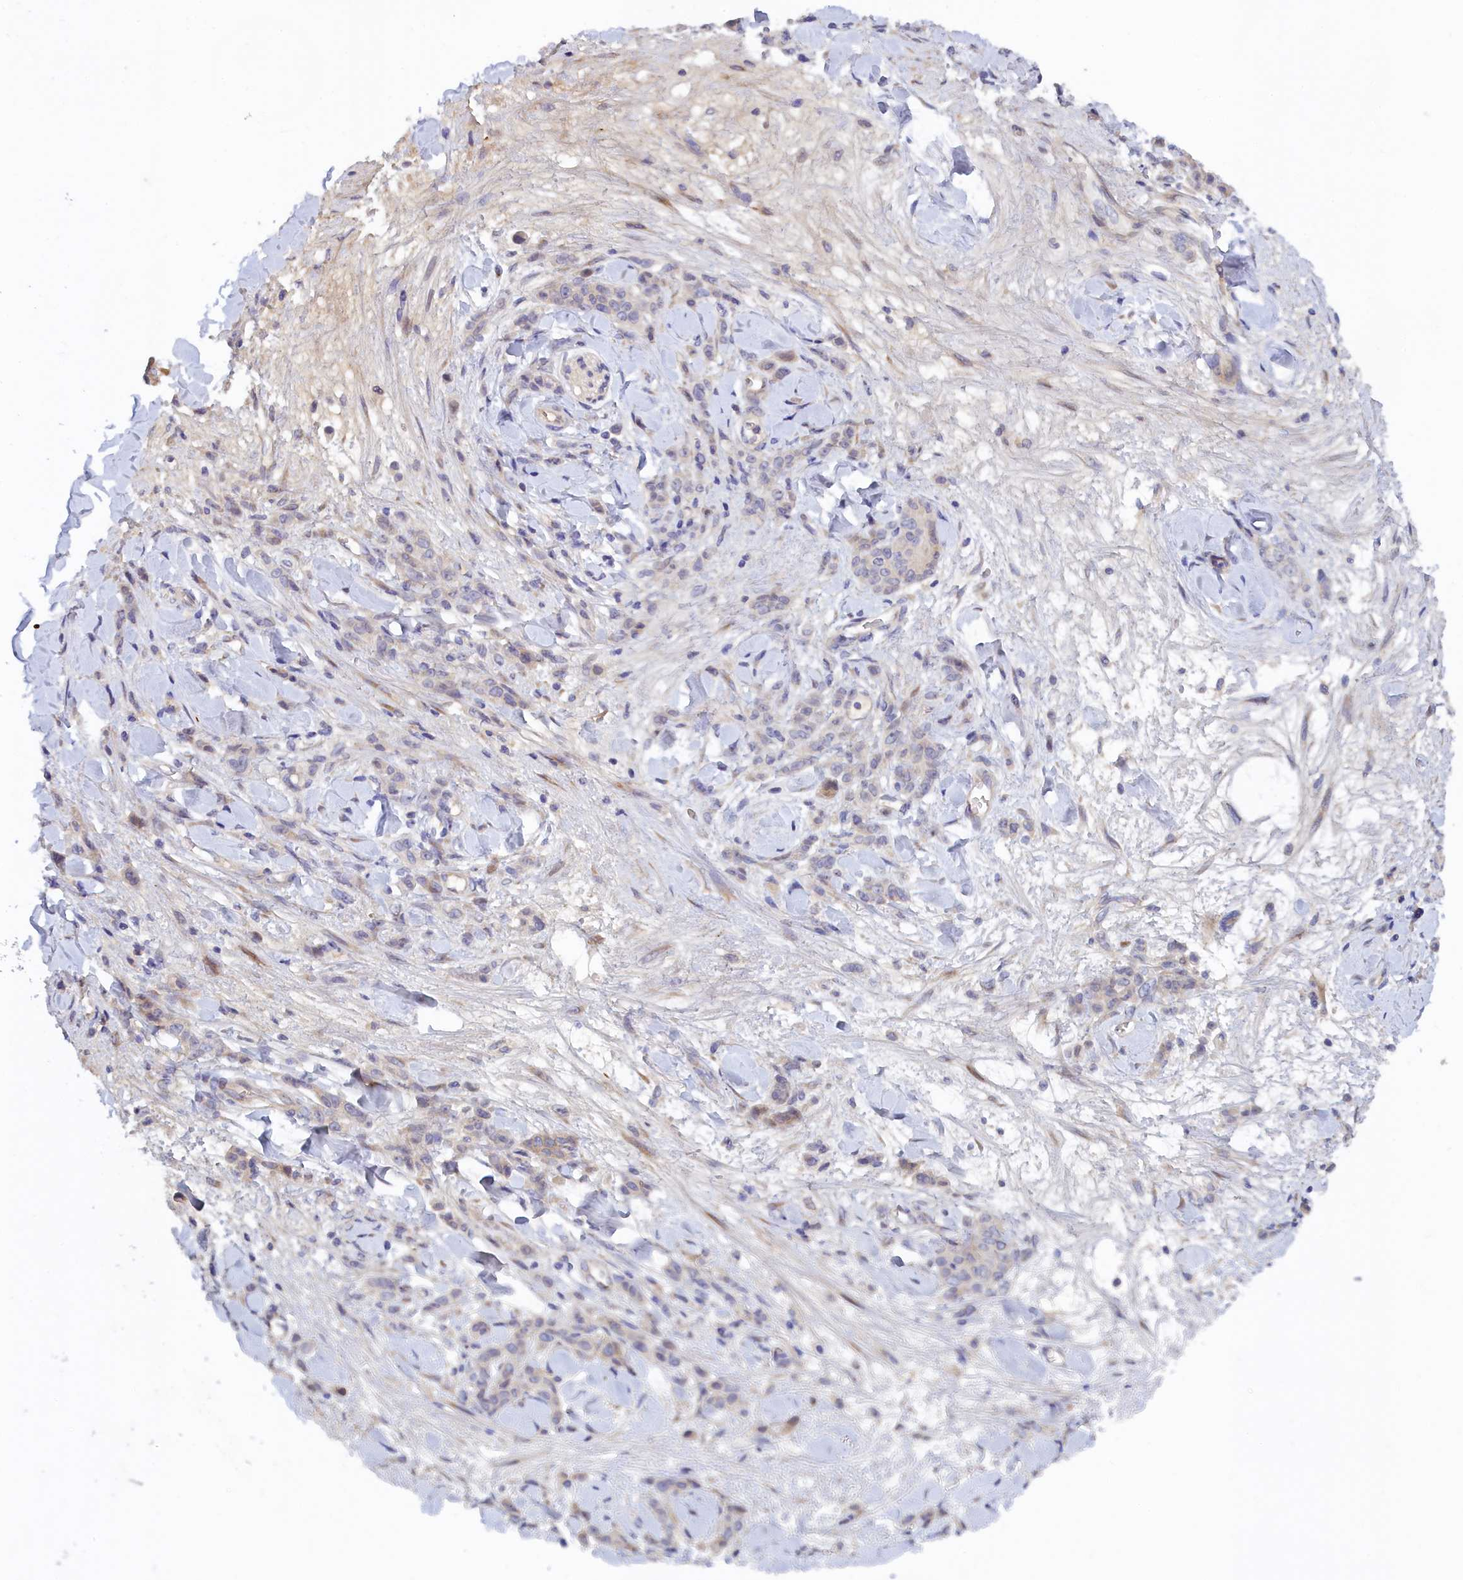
{"staining": {"intensity": "negative", "quantity": "none", "location": "none"}, "tissue": "stomach cancer", "cell_type": "Tumor cells", "image_type": "cancer", "snomed": [{"axis": "morphology", "description": "Normal tissue, NOS"}, {"axis": "morphology", "description": "Adenocarcinoma, NOS"}, {"axis": "topography", "description": "Stomach"}], "caption": "There is no significant staining in tumor cells of adenocarcinoma (stomach).", "gene": "SPATA5L1", "patient": {"sex": "male", "age": 82}}